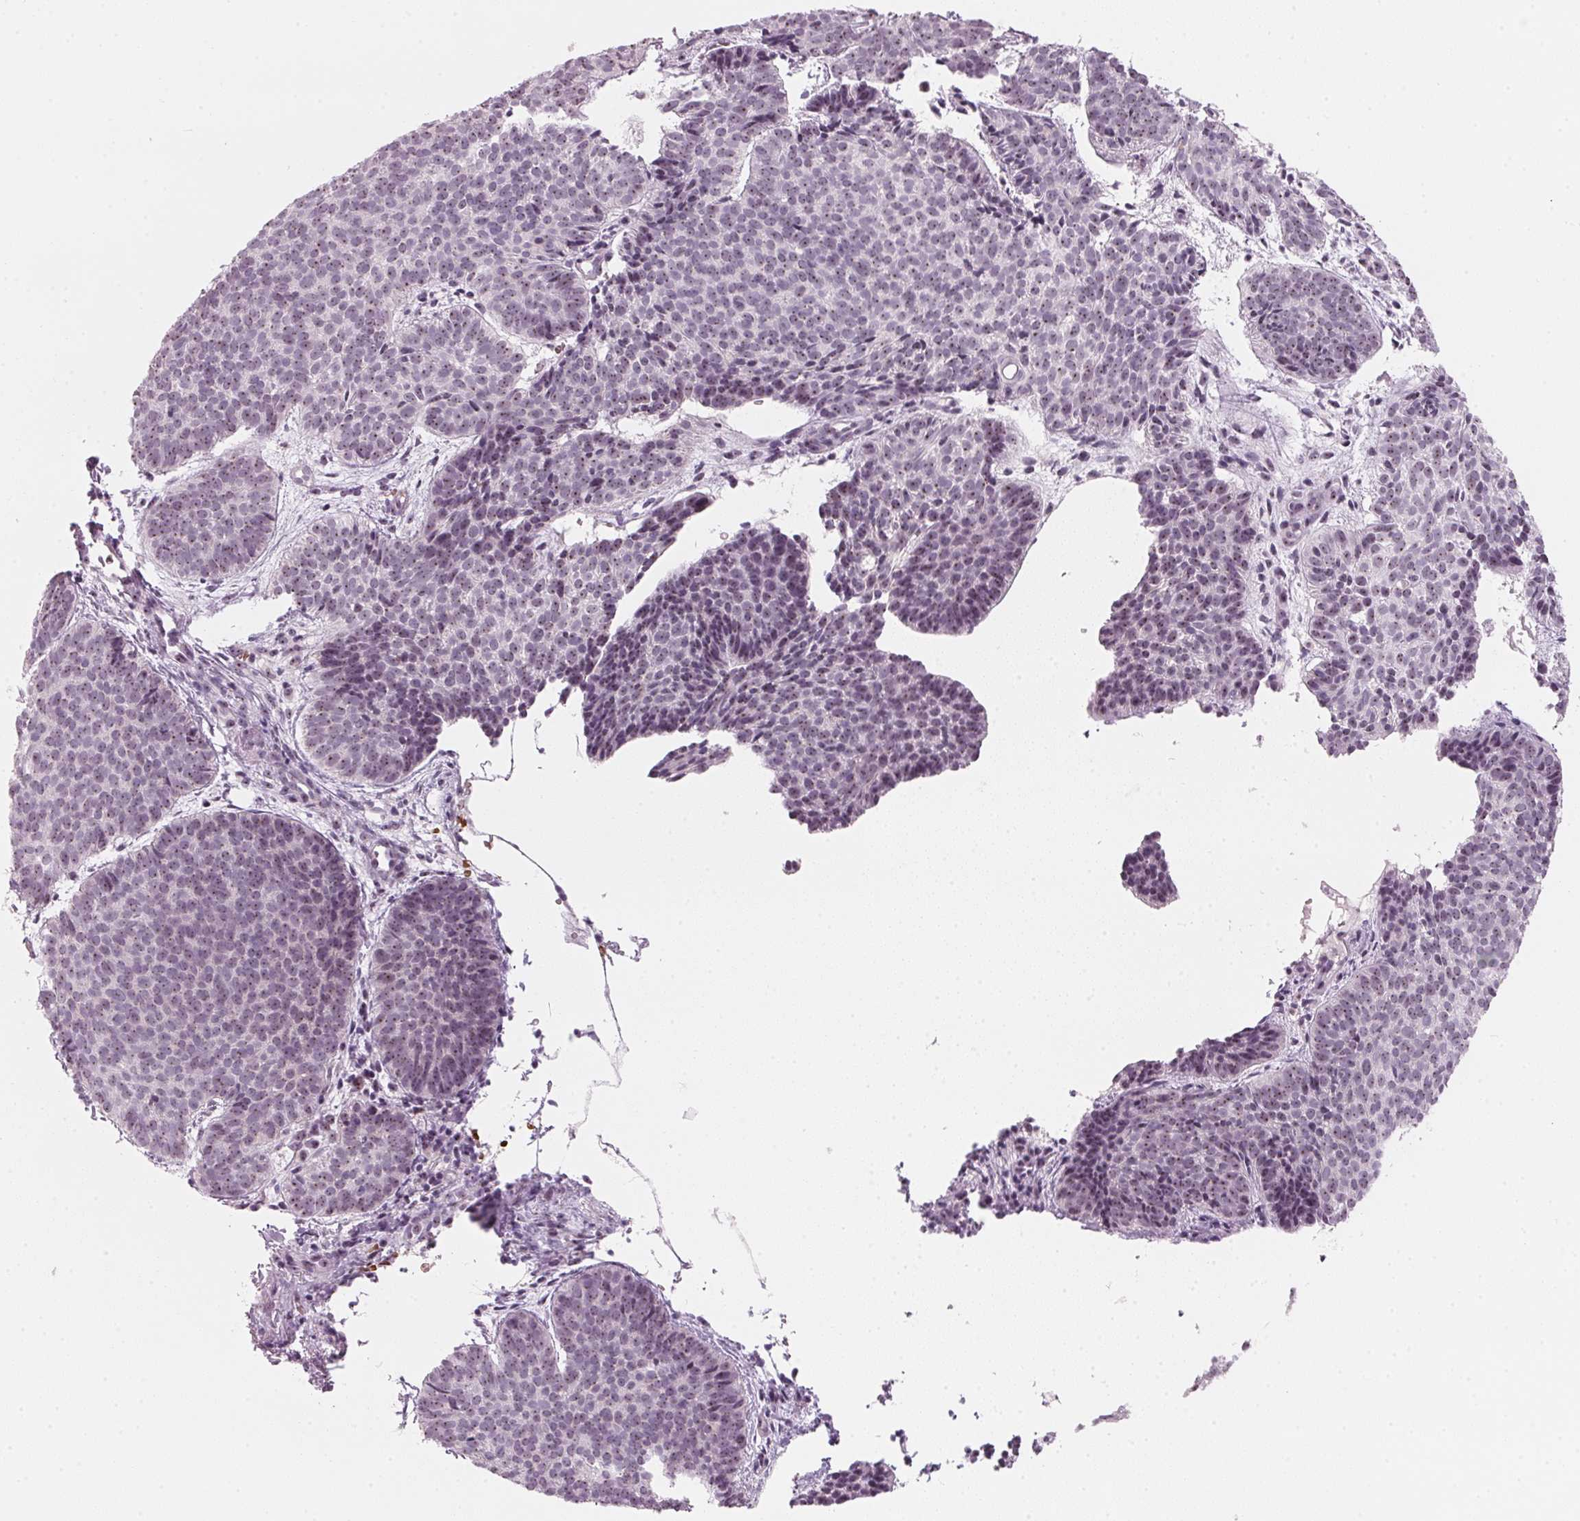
{"staining": {"intensity": "weak", "quantity": ">75%", "location": "nuclear"}, "tissue": "skin cancer", "cell_type": "Tumor cells", "image_type": "cancer", "snomed": [{"axis": "morphology", "description": "Basal cell carcinoma"}, {"axis": "topography", "description": "Skin"}], "caption": "This image shows IHC staining of skin cancer, with low weak nuclear expression in approximately >75% of tumor cells.", "gene": "DNTTIP2", "patient": {"sex": "male", "age": 57}}